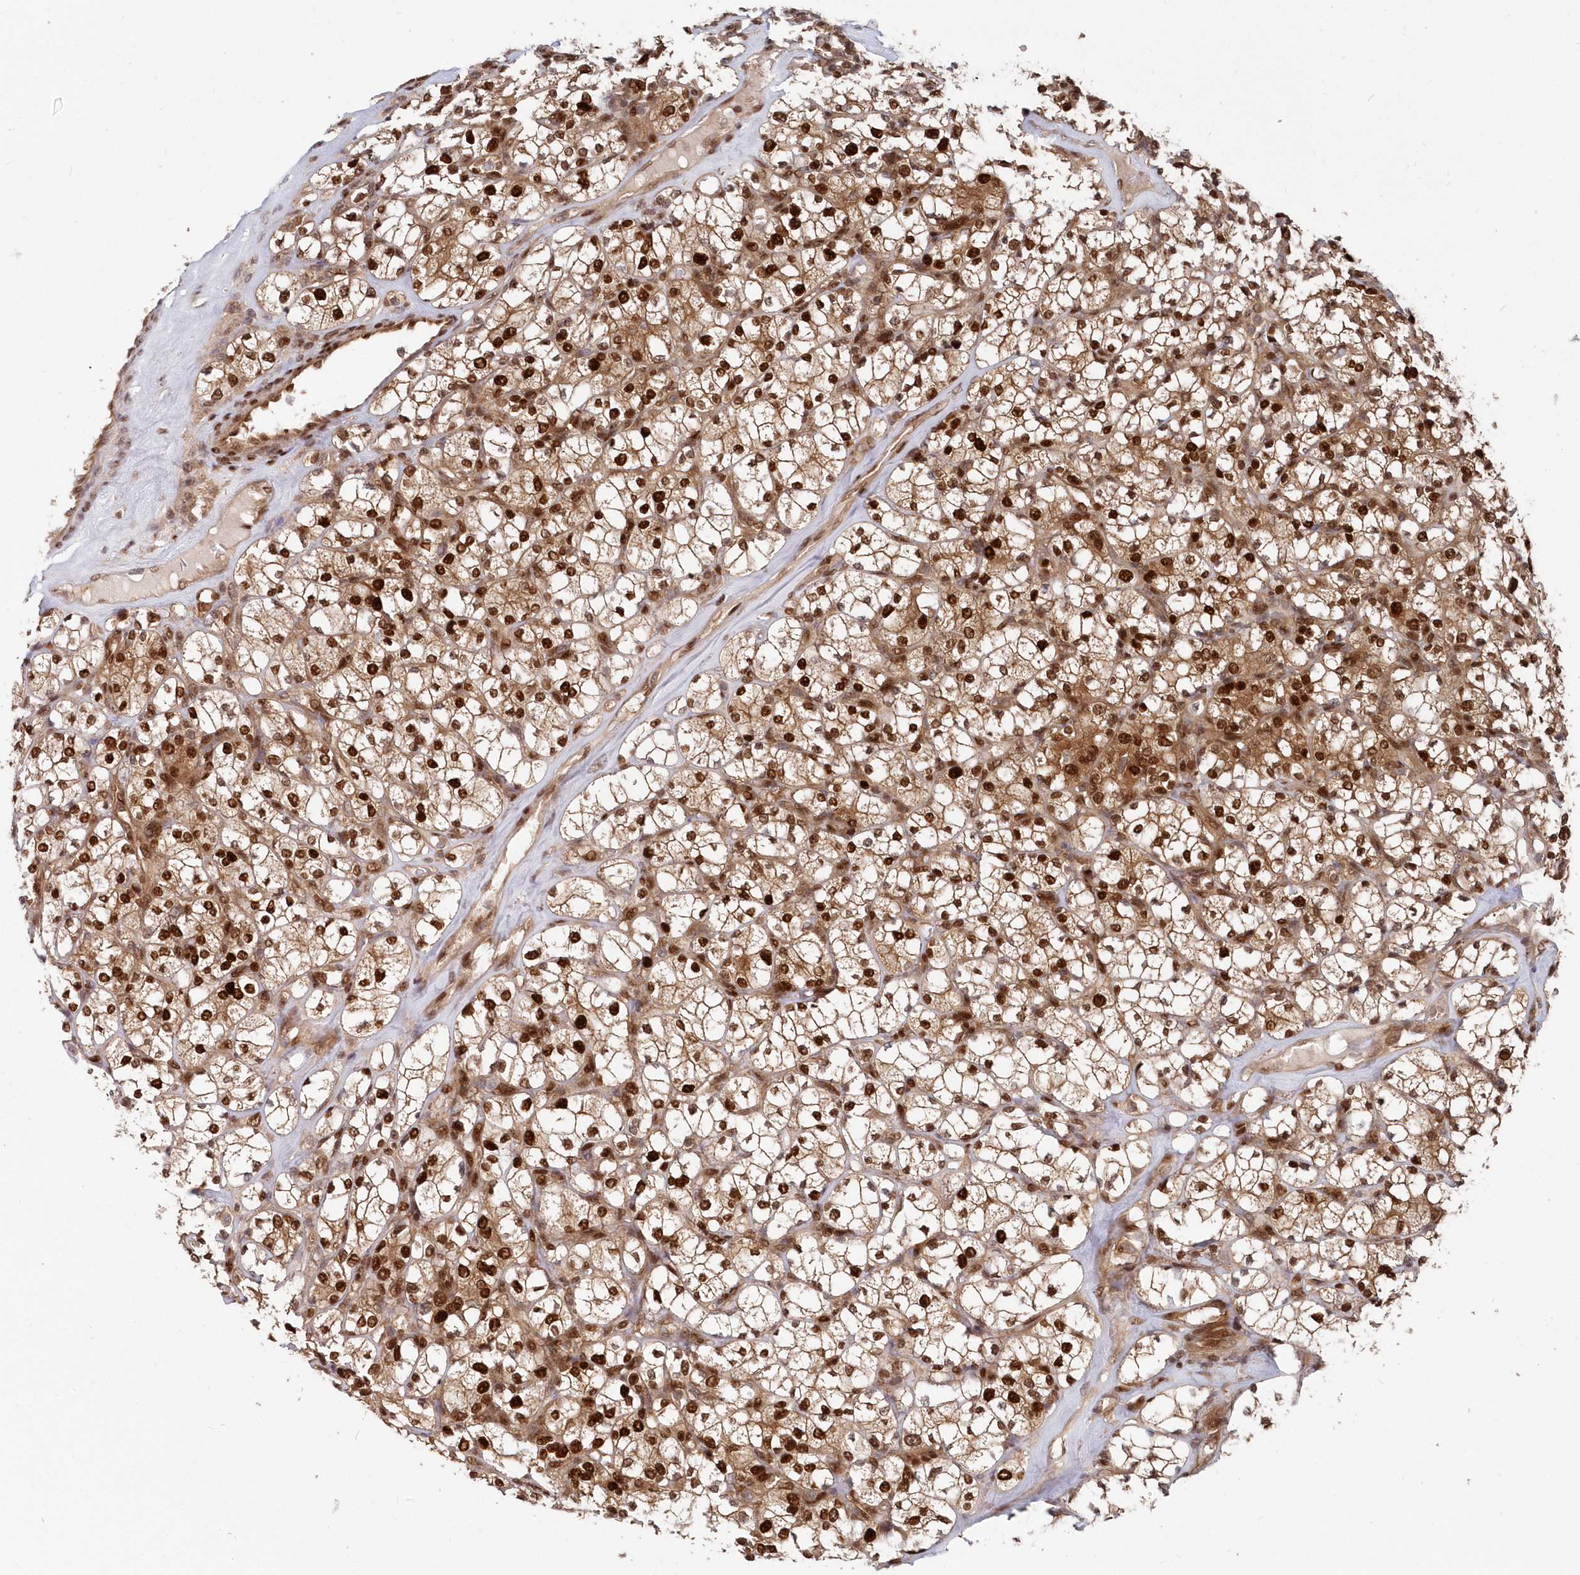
{"staining": {"intensity": "strong", "quantity": ">75%", "location": "cytoplasmic/membranous,nuclear"}, "tissue": "renal cancer", "cell_type": "Tumor cells", "image_type": "cancer", "snomed": [{"axis": "morphology", "description": "Adenocarcinoma, NOS"}, {"axis": "topography", "description": "Kidney"}], "caption": "A brown stain shows strong cytoplasmic/membranous and nuclear expression of a protein in human renal cancer tumor cells. Using DAB (3,3'-diaminobenzidine) (brown) and hematoxylin (blue) stains, captured at high magnification using brightfield microscopy.", "gene": "ABHD14B", "patient": {"sex": "male", "age": 77}}